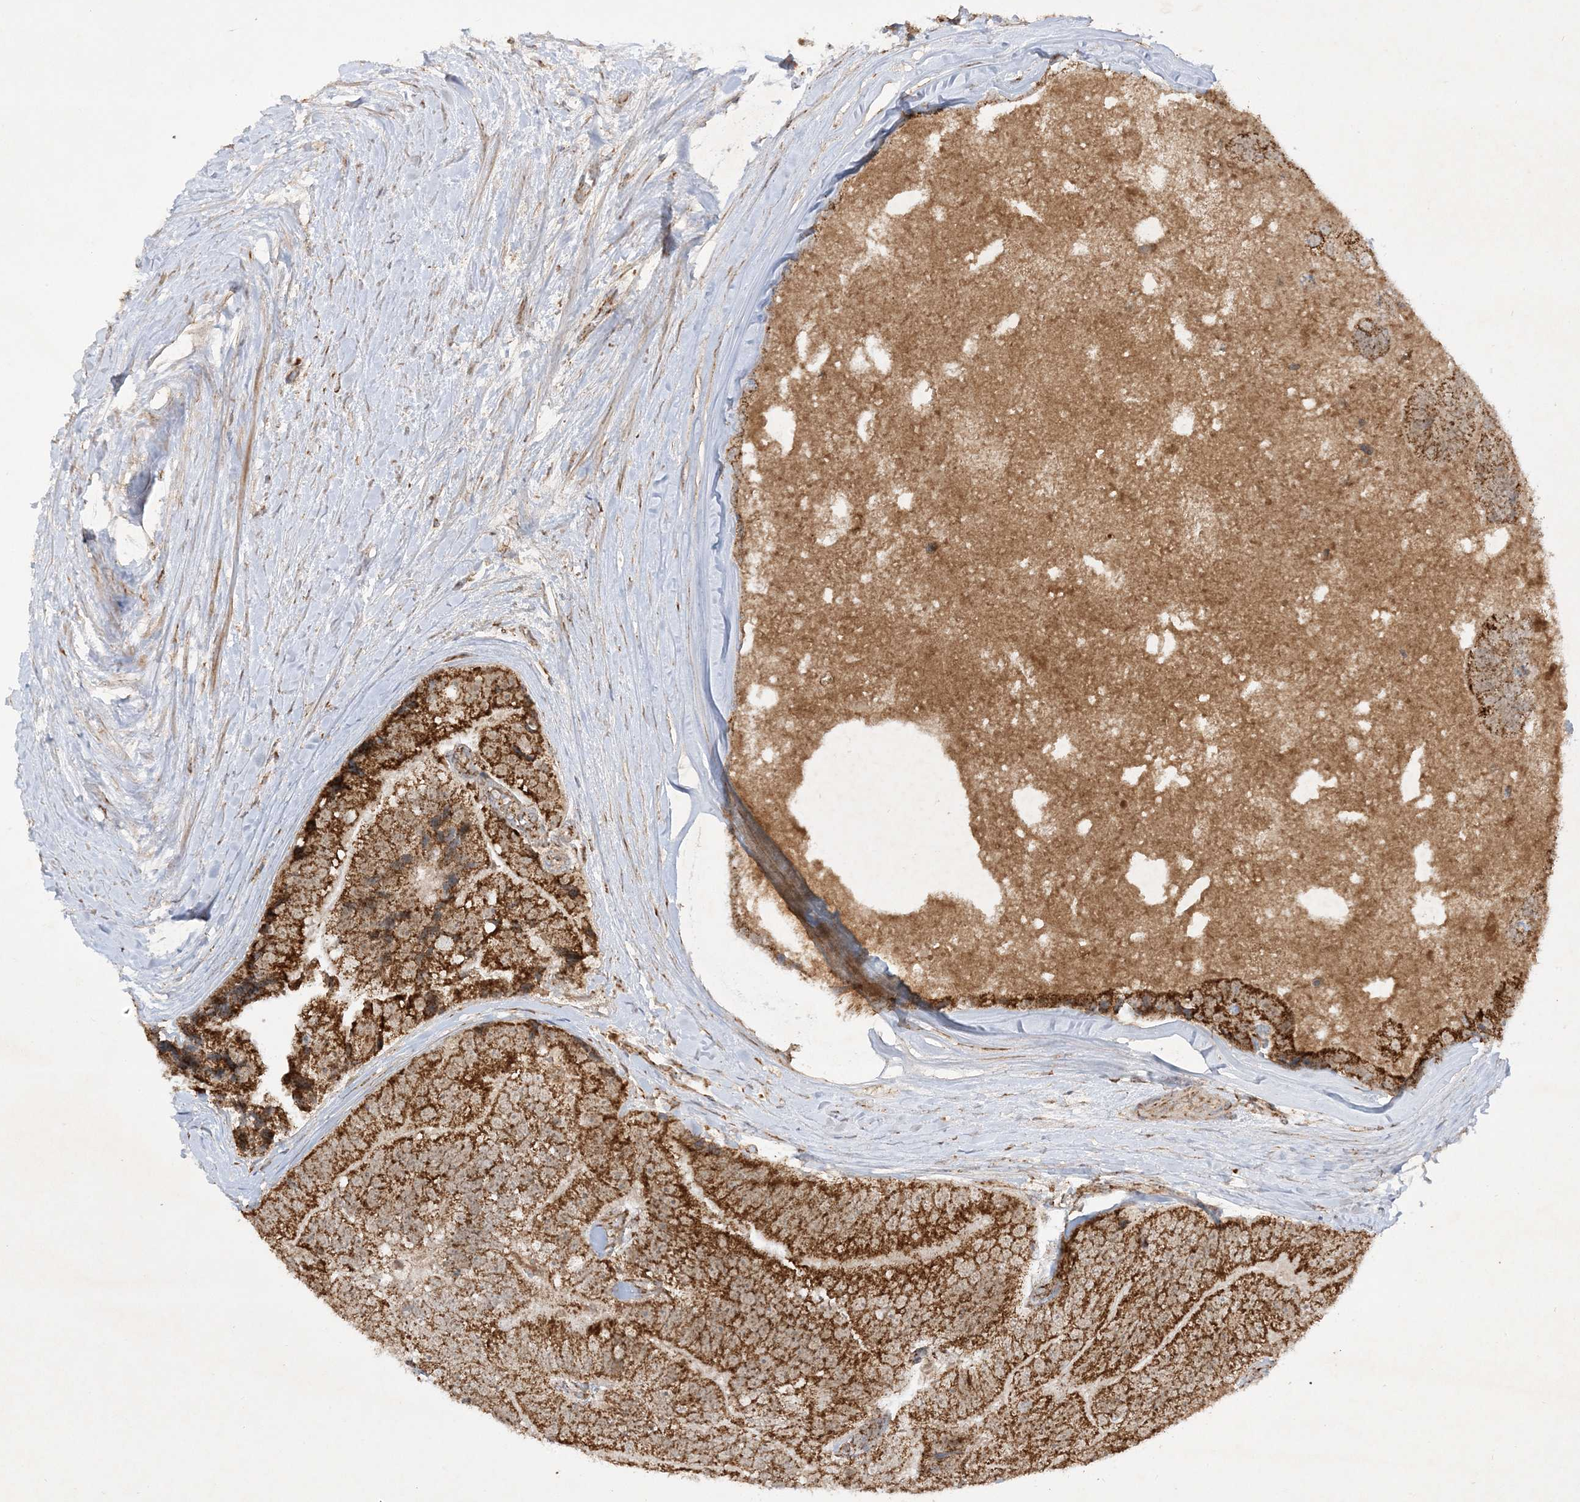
{"staining": {"intensity": "strong", "quantity": ">75%", "location": "cytoplasmic/membranous"}, "tissue": "prostate cancer", "cell_type": "Tumor cells", "image_type": "cancer", "snomed": [{"axis": "morphology", "description": "Adenocarcinoma, High grade"}, {"axis": "topography", "description": "Prostate"}], "caption": "This is an image of immunohistochemistry staining of prostate cancer, which shows strong positivity in the cytoplasmic/membranous of tumor cells.", "gene": "NDUFAF3", "patient": {"sex": "male", "age": 70}}